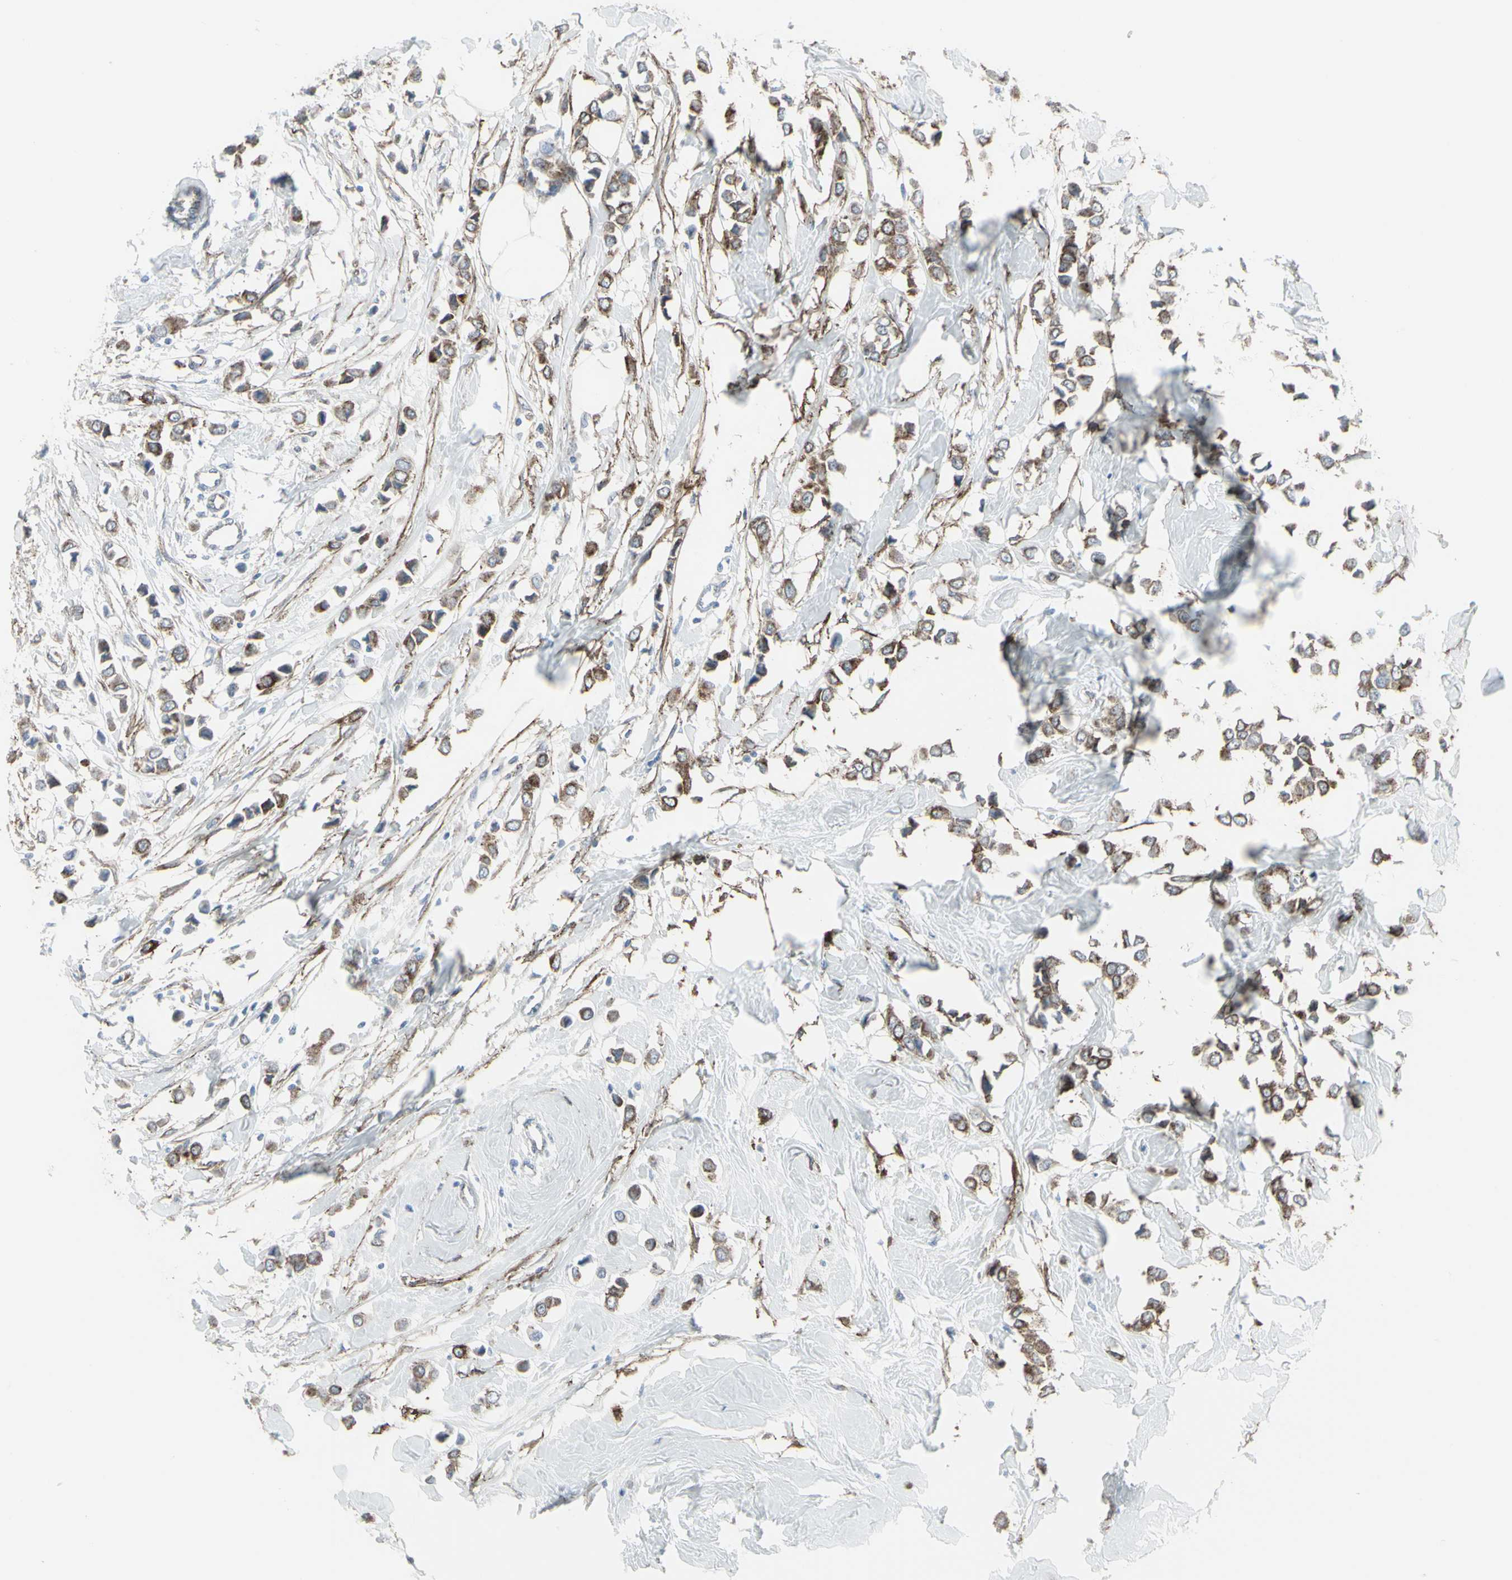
{"staining": {"intensity": "moderate", "quantity": ">75%", "location": "cytoplasmic/membranous"}, "tissue": "breast cancer", "cell_type": "Tumor cells", "image_type": "cancer", "snomed": [{"axis": "morphology", "description": "Lobular carcinoma"}, {"axis": "topography", "description": "Breast"}], "caption": "Moderate cytoplasmic/membranous expression for a protein is appreciated in about >75% of tumor cells of lobular carcinoma (breast) using immunohistochemistry (IHC).", "gene": "GJA1", "patient": {"sex": "female", "age": 51}}